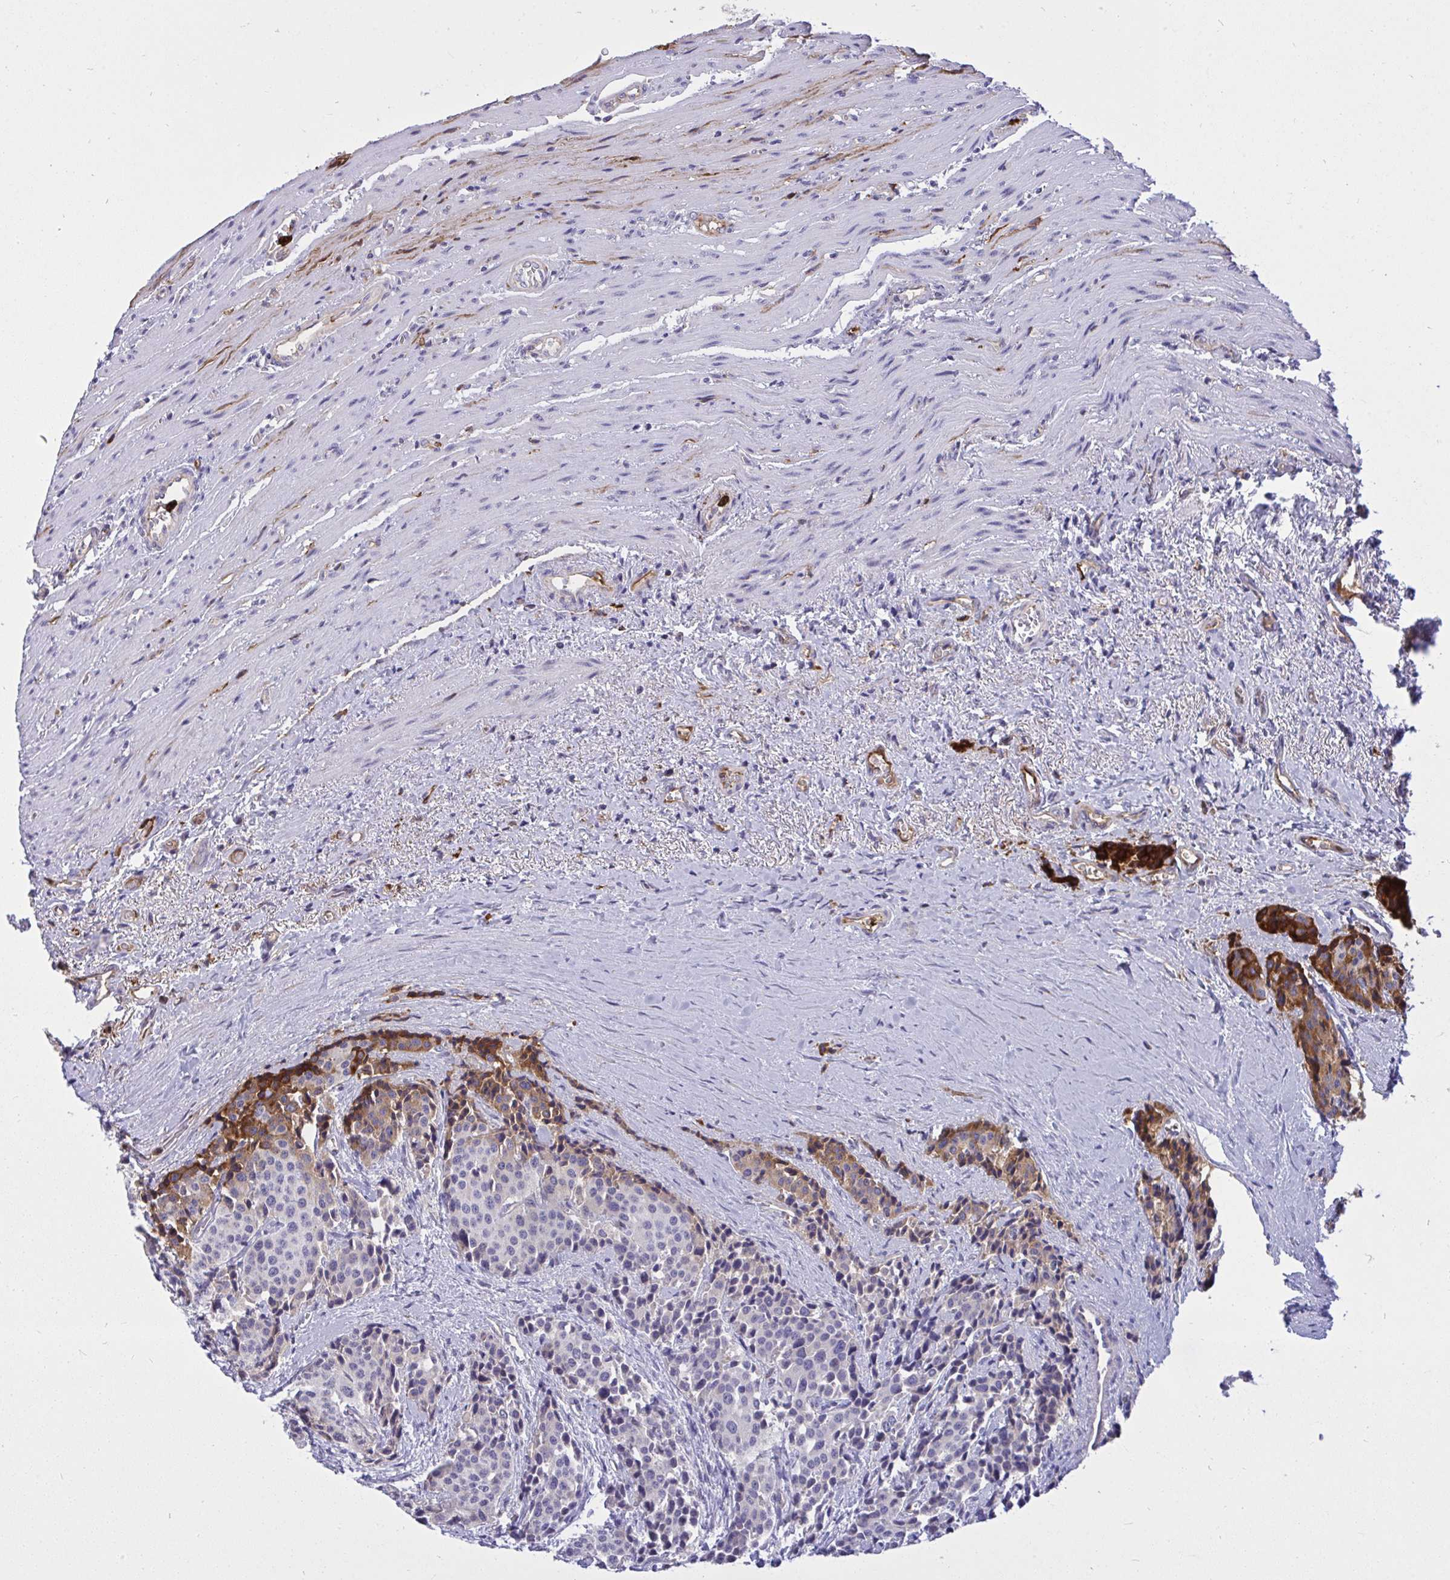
{"staining": {"intensity": "moderate", "quantity": "<25%", "location": "cytoplasmic/membranous"}, "tissue": "carcinoid", "cell_type": "Tumor cells", "image_type": "cancer", "snomed": [{"axis": "morphology", "description": "Carcinoid, malignant, NOS"}, {"axis": "topography", "description": "Small intestine"}], "caption": "A brown stain highlights moderate cytoplasmic/membranous expression of a protein in malignant carcinoid tumor cells.", "gene": "F2", "patient": {"sex": "male", "age": 73}}